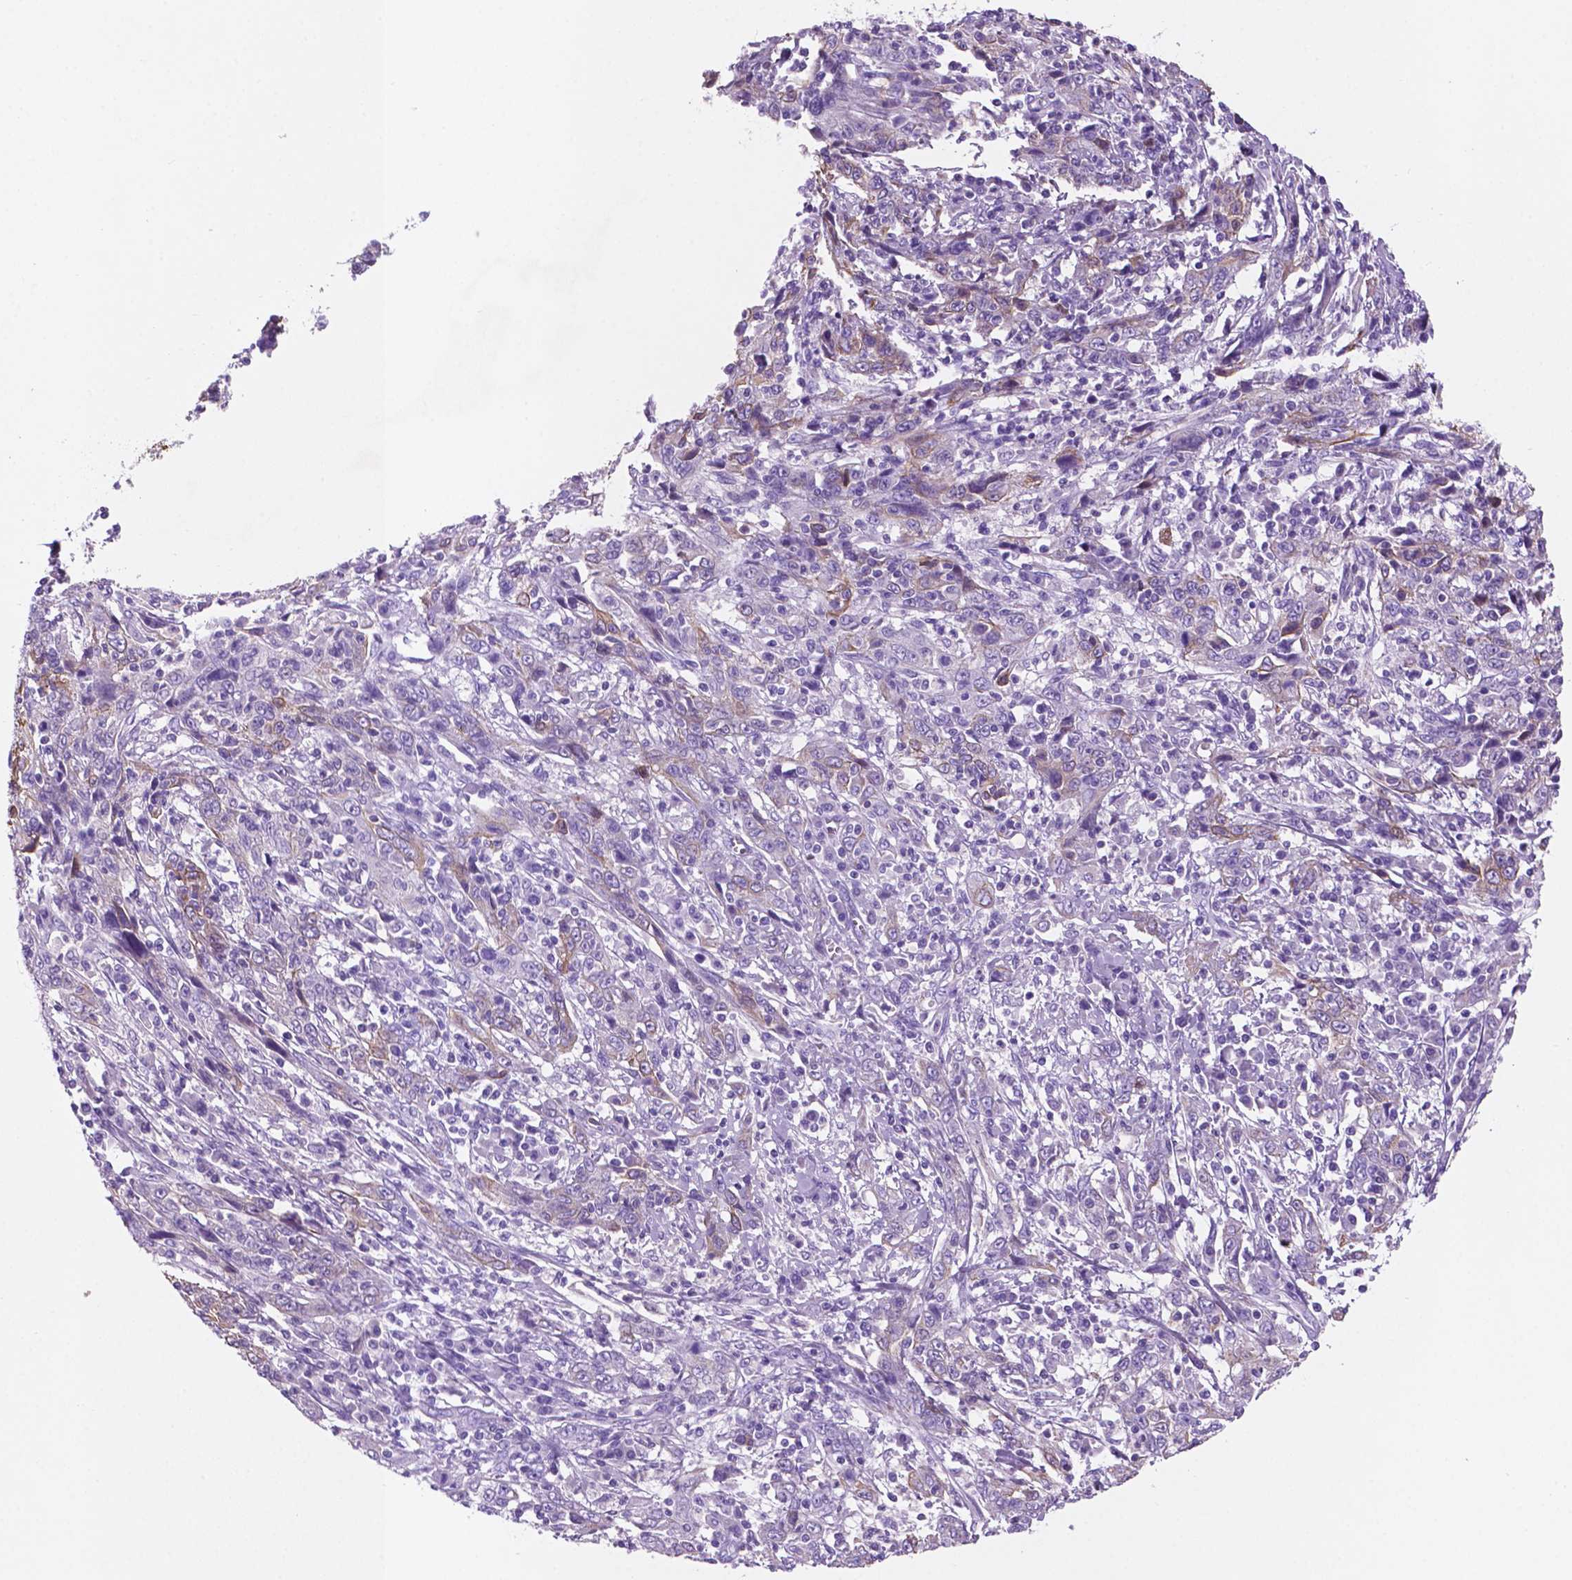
{"staining": {"intensity": "weak", "quantity": "<25%", "location": "cytoplasmic/membranous"}, "tissue": "cervical cancer", "cell_type": "Tumor cells", "image_type": "cancer", "snomed": [{"axis": "morphology", "description": "Squamous cell carcinoma, NOS"}, {"axis": "topography", "description": "Cervix"}], "caption": "High power microscopy micrograph of an IHC histopathology image of cervical cancer (squamous cell carcinoma), revealing no significant positivity in tumor cells.", "gene": "POU4F1", "patient": {"sex": "female", "age": 46}}